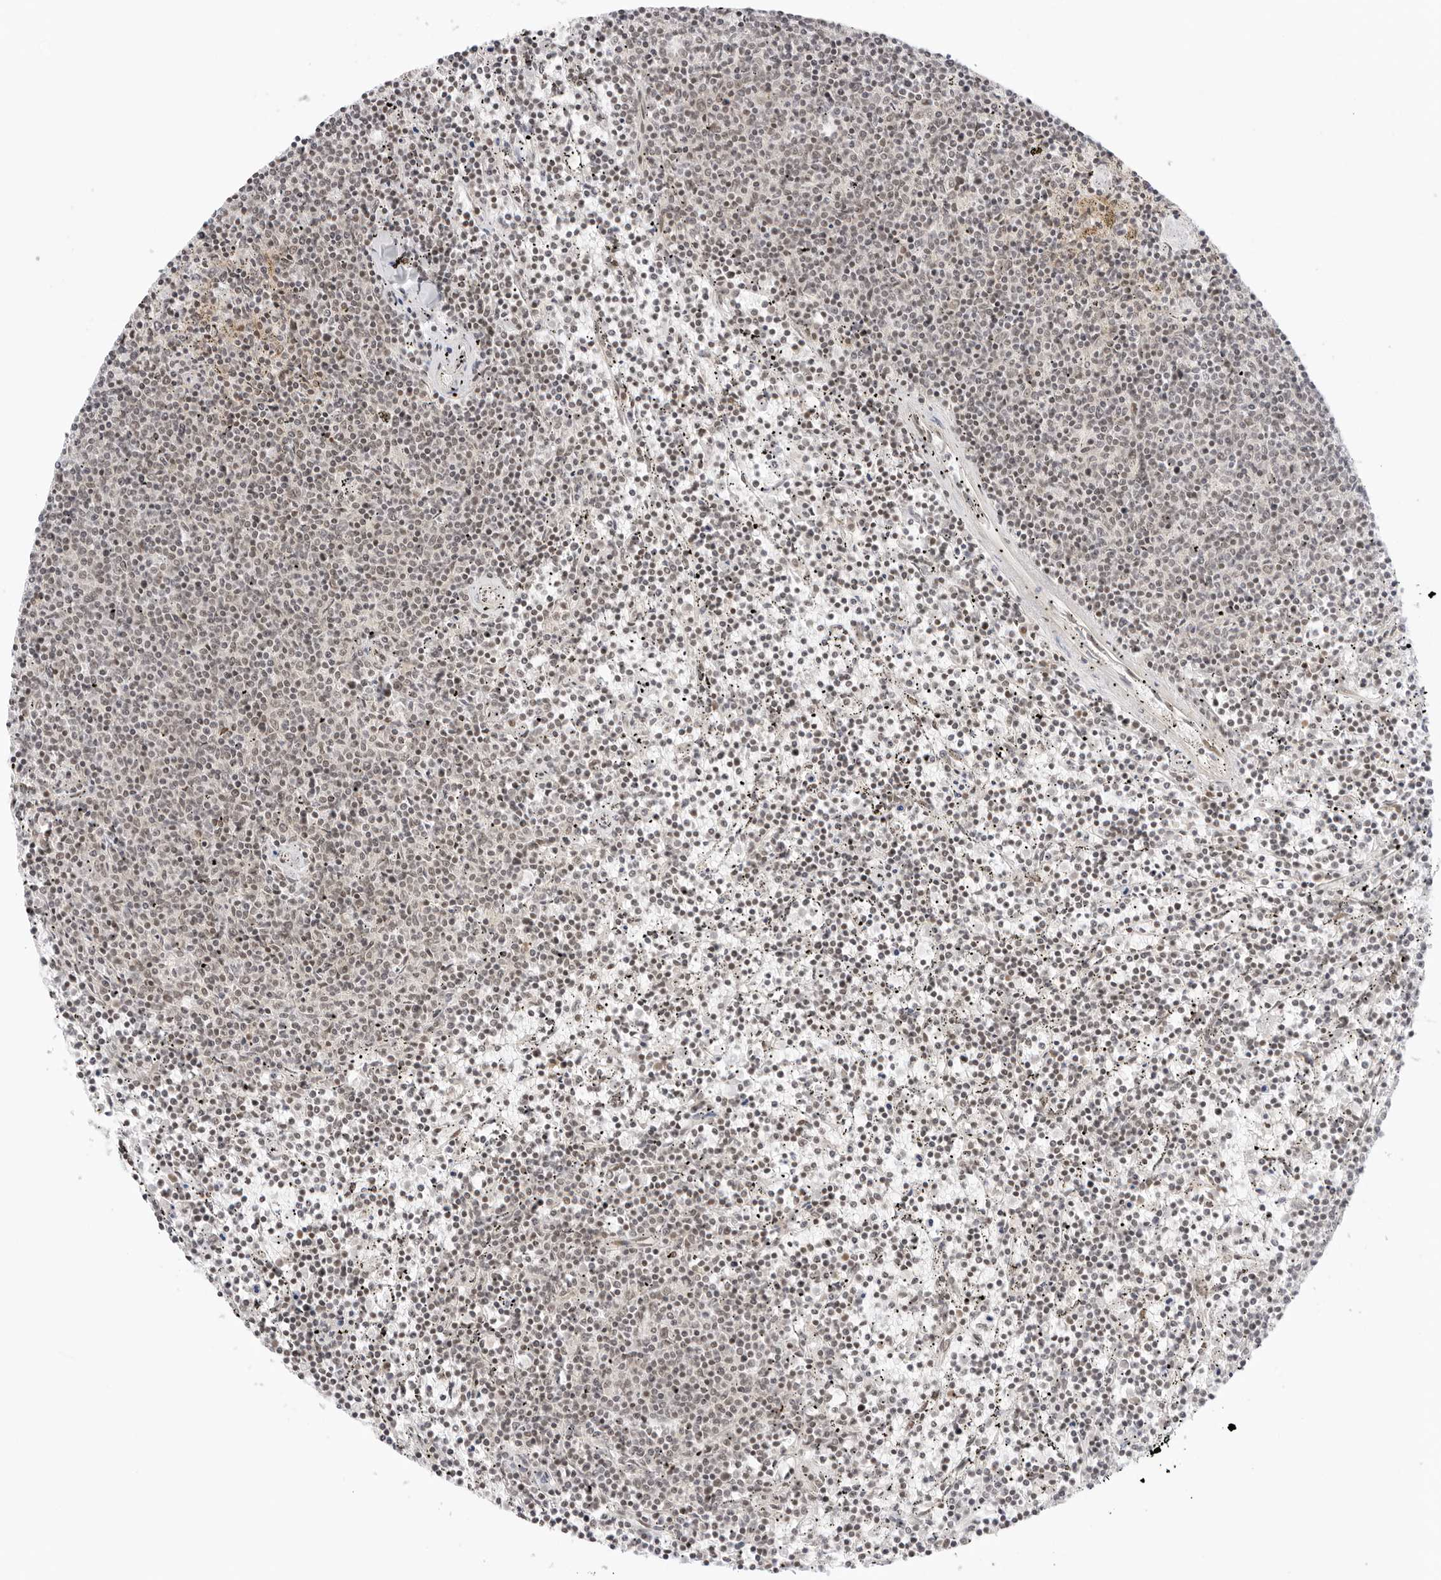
{"staining": {"intensity": "weak", "quantity": "25%-75%", "location": "nuclear"}, "tissue": "lymphoma", "cell_type": "Tumor cells", "image_type": "cancer", "snomed": [{"axis": "morphology", "description": "Malignant lymphoma, non-Hodgkin's type, Low grade"}, {"axis": "topography", "description": "Spleen"}], "caption": "Lymphoma was stained to show a protein in brown. There is low levels of weak nuclear positivity in about 25%-75% of tumor cells.", "gene": "TCIM", "patient": {"sex": "female", "age": 50}}